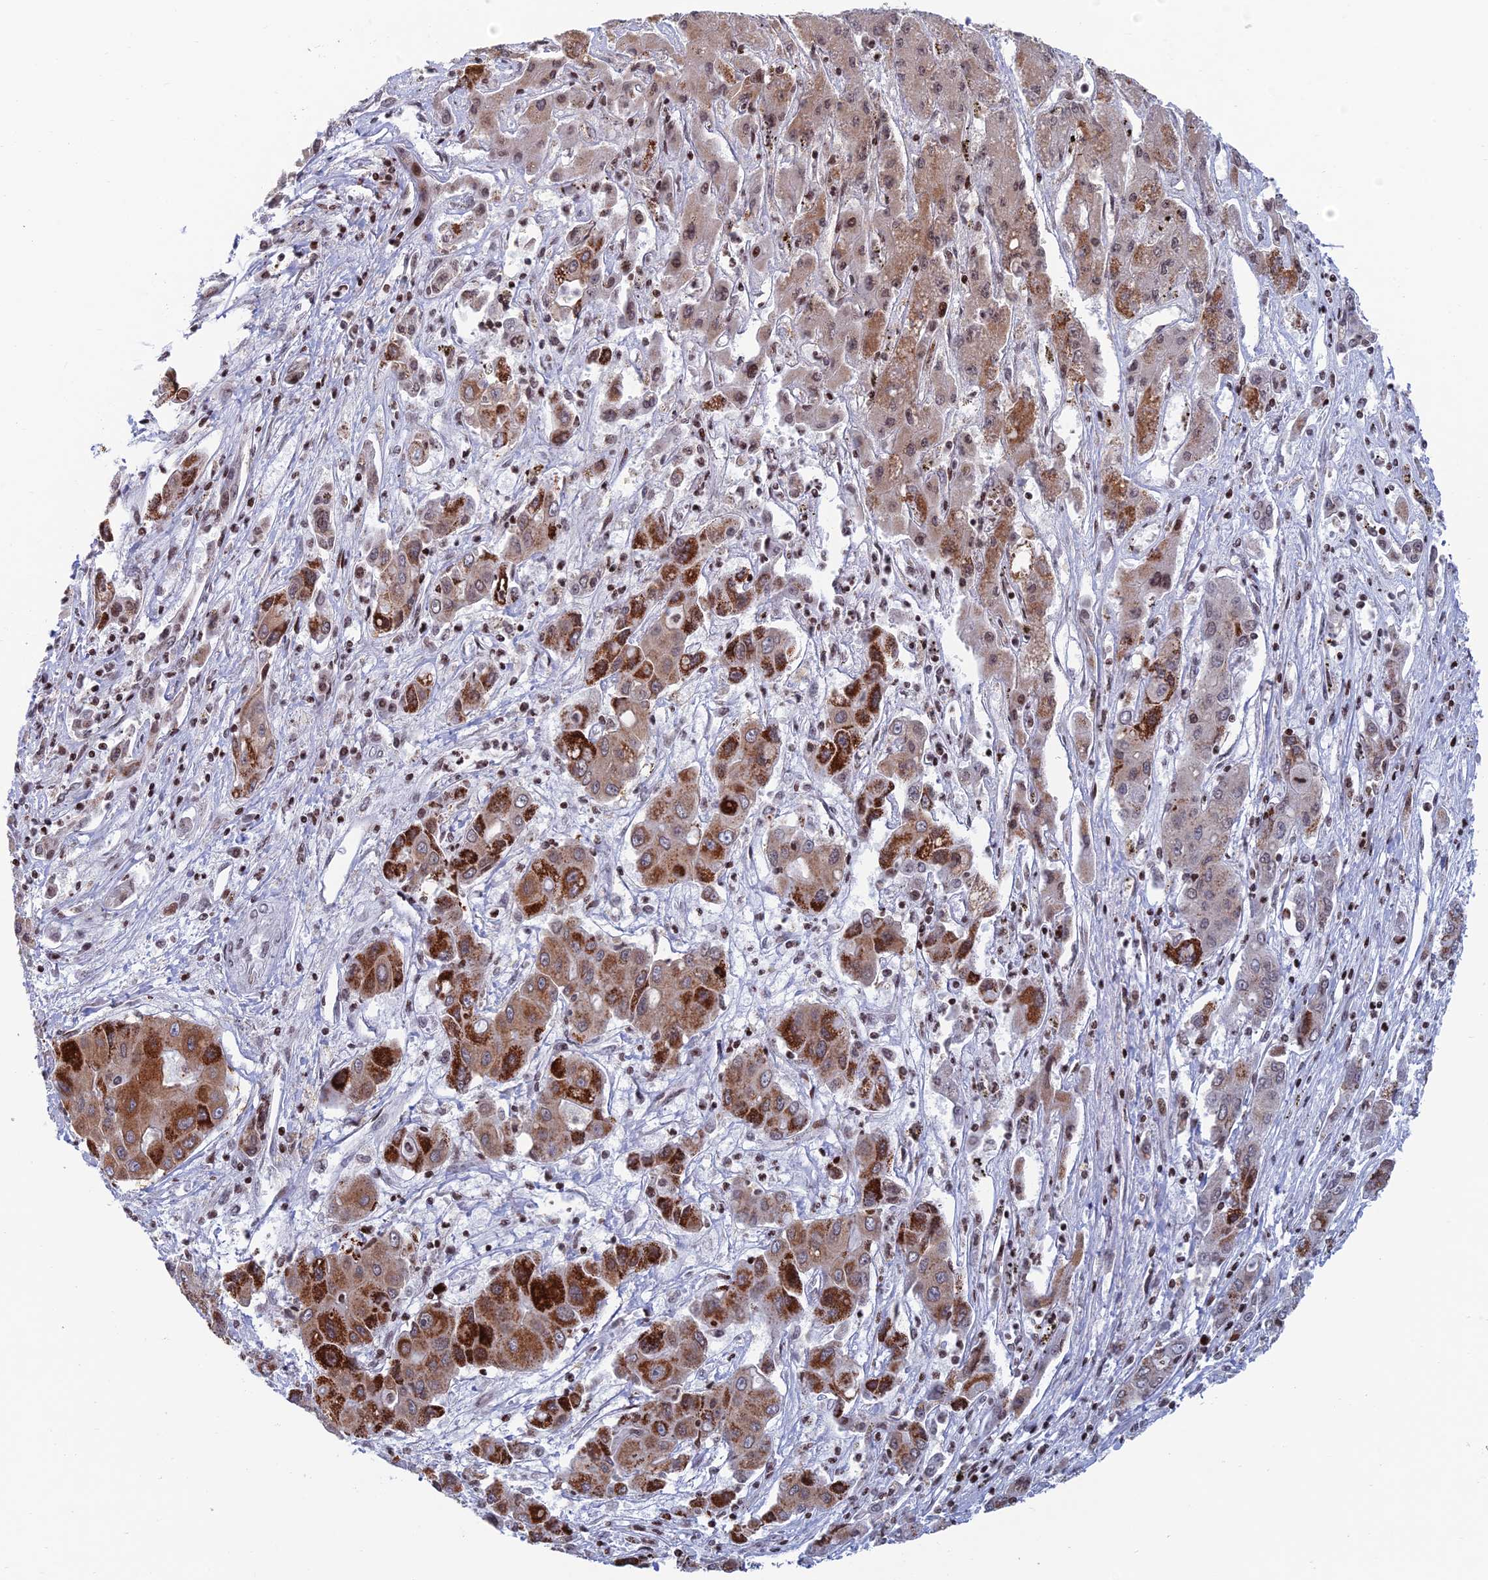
{"staining": {"intensity": "strong", "quantity": ">75%", "location": "cytoplasmic/membranous"}, "tissue": "liver cancer", "cell_type": "Tumor cells", "image_type": "cancer", "snomed": [{"axis": "morphology", "description": "Cholangiocarcinoma"}, {"axis": "topography", "description": "Liver"}], "caption": "Cholangiocarcinoma (liver) stained with DAB immunohistochemistry (IHC) exhibits high levels of strong cytoplasmic/membranous staining in approximately >75% of tumor cells.", "gene": "AFF3", "patient": {"sex": "male", "age": 67}}